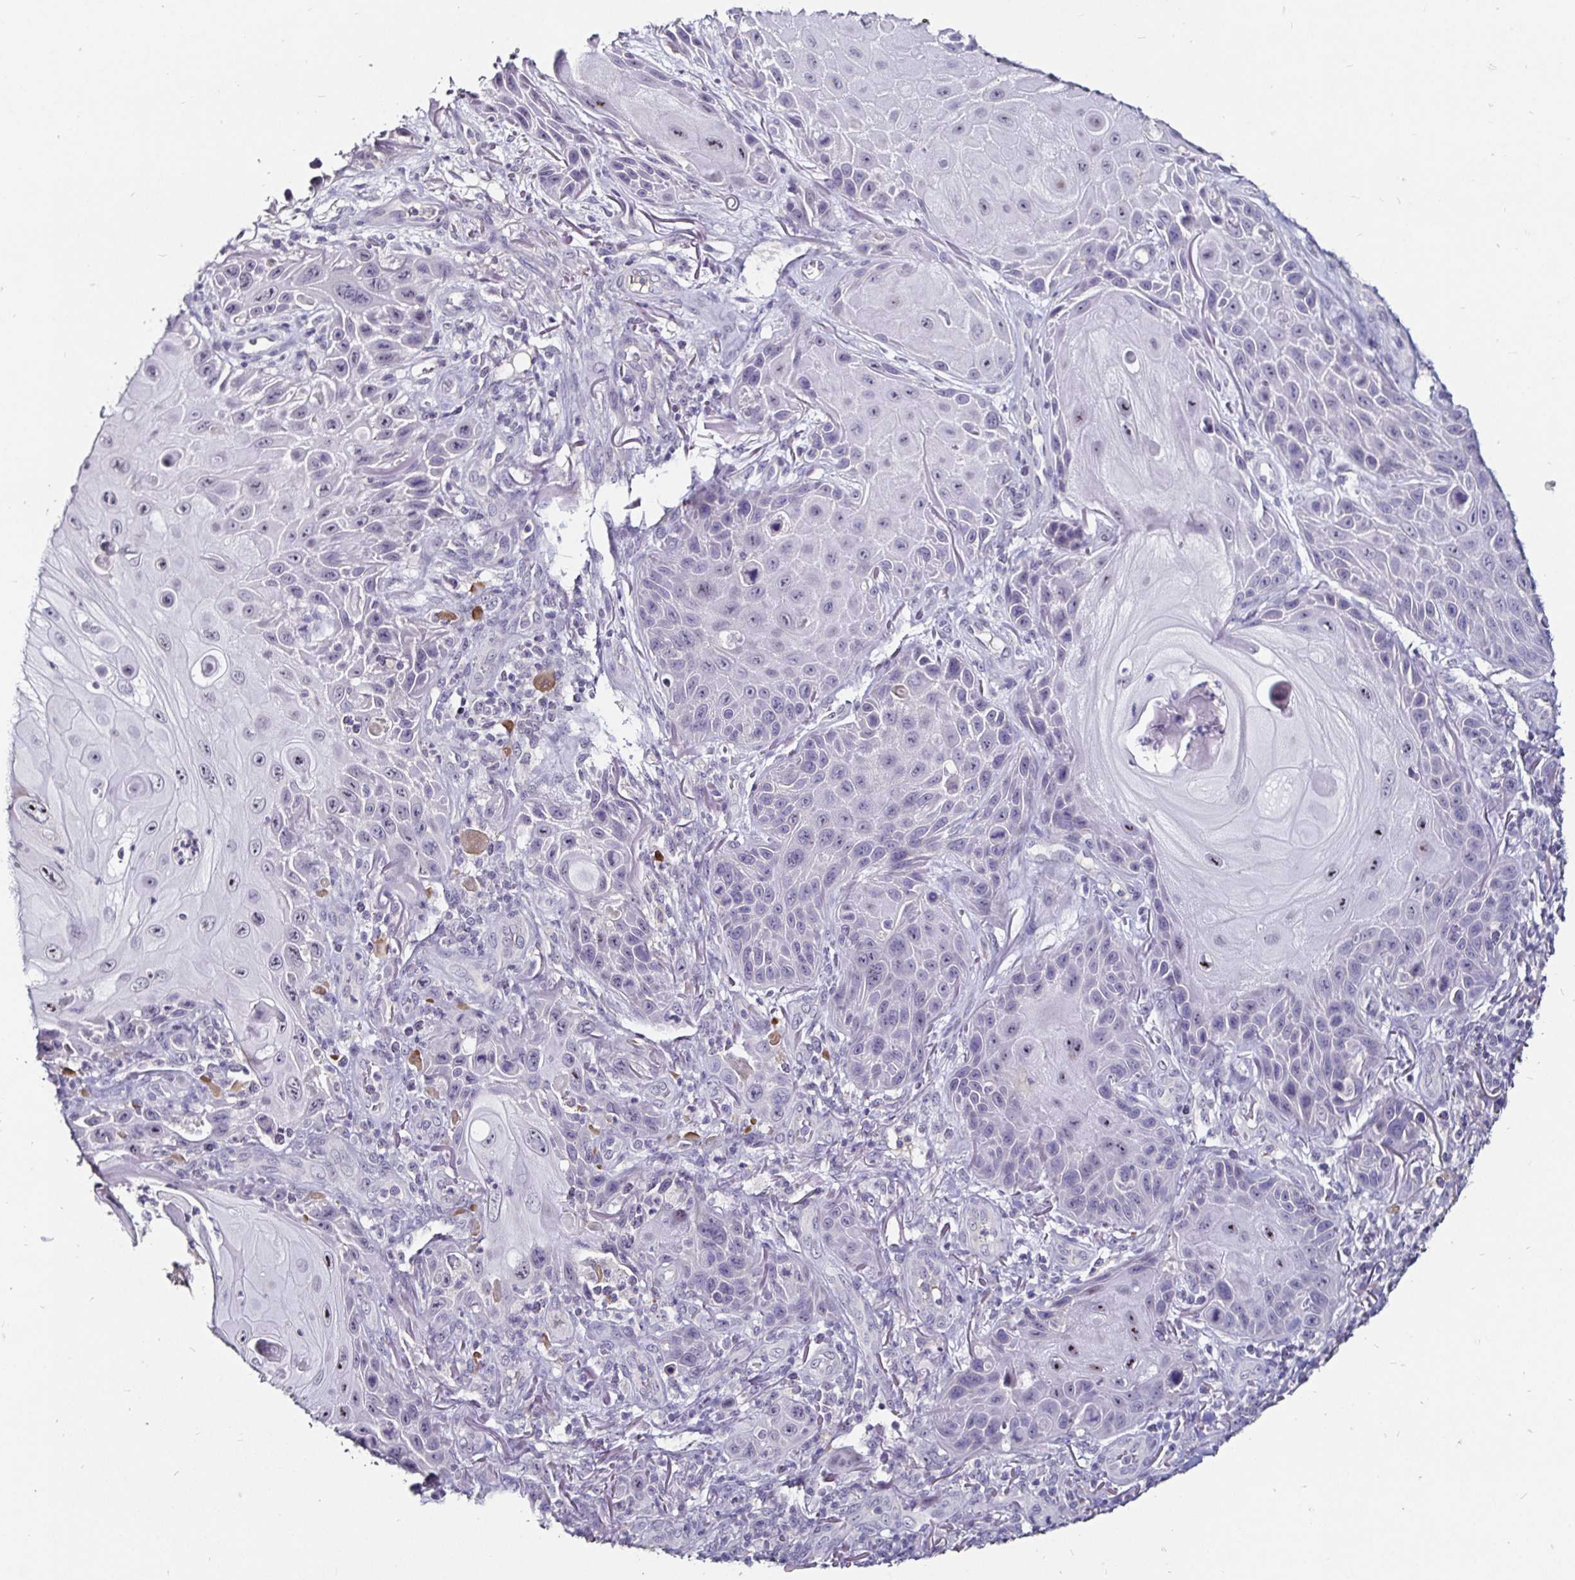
{"staining": {"intensity": "strong", "quantity": "25%-75%", "location": "nuclear"}, "tissue": "skin cancer", "cell_type": "Tumor cells", "image_type": "cancer", "snomed": [{"axis": "morphology", "description": "Squamous cell carcinoma, NOS"}, {"axis": "topography", "description": "Skin"}], "caption": "Skin squamous cell carcinoma stained with DAB immunohistochemistry (IHC) displays high levels of strong nuclear expression in about 25%-75% of tumor cells. The staining was performed using DAB to visualize the protein expression in brown, while the nuclei were stained in blue with hematoxylin (Magnification: 20x).", "gene": "FAIM2", "patient": {"sex": "female", "age": 94}}